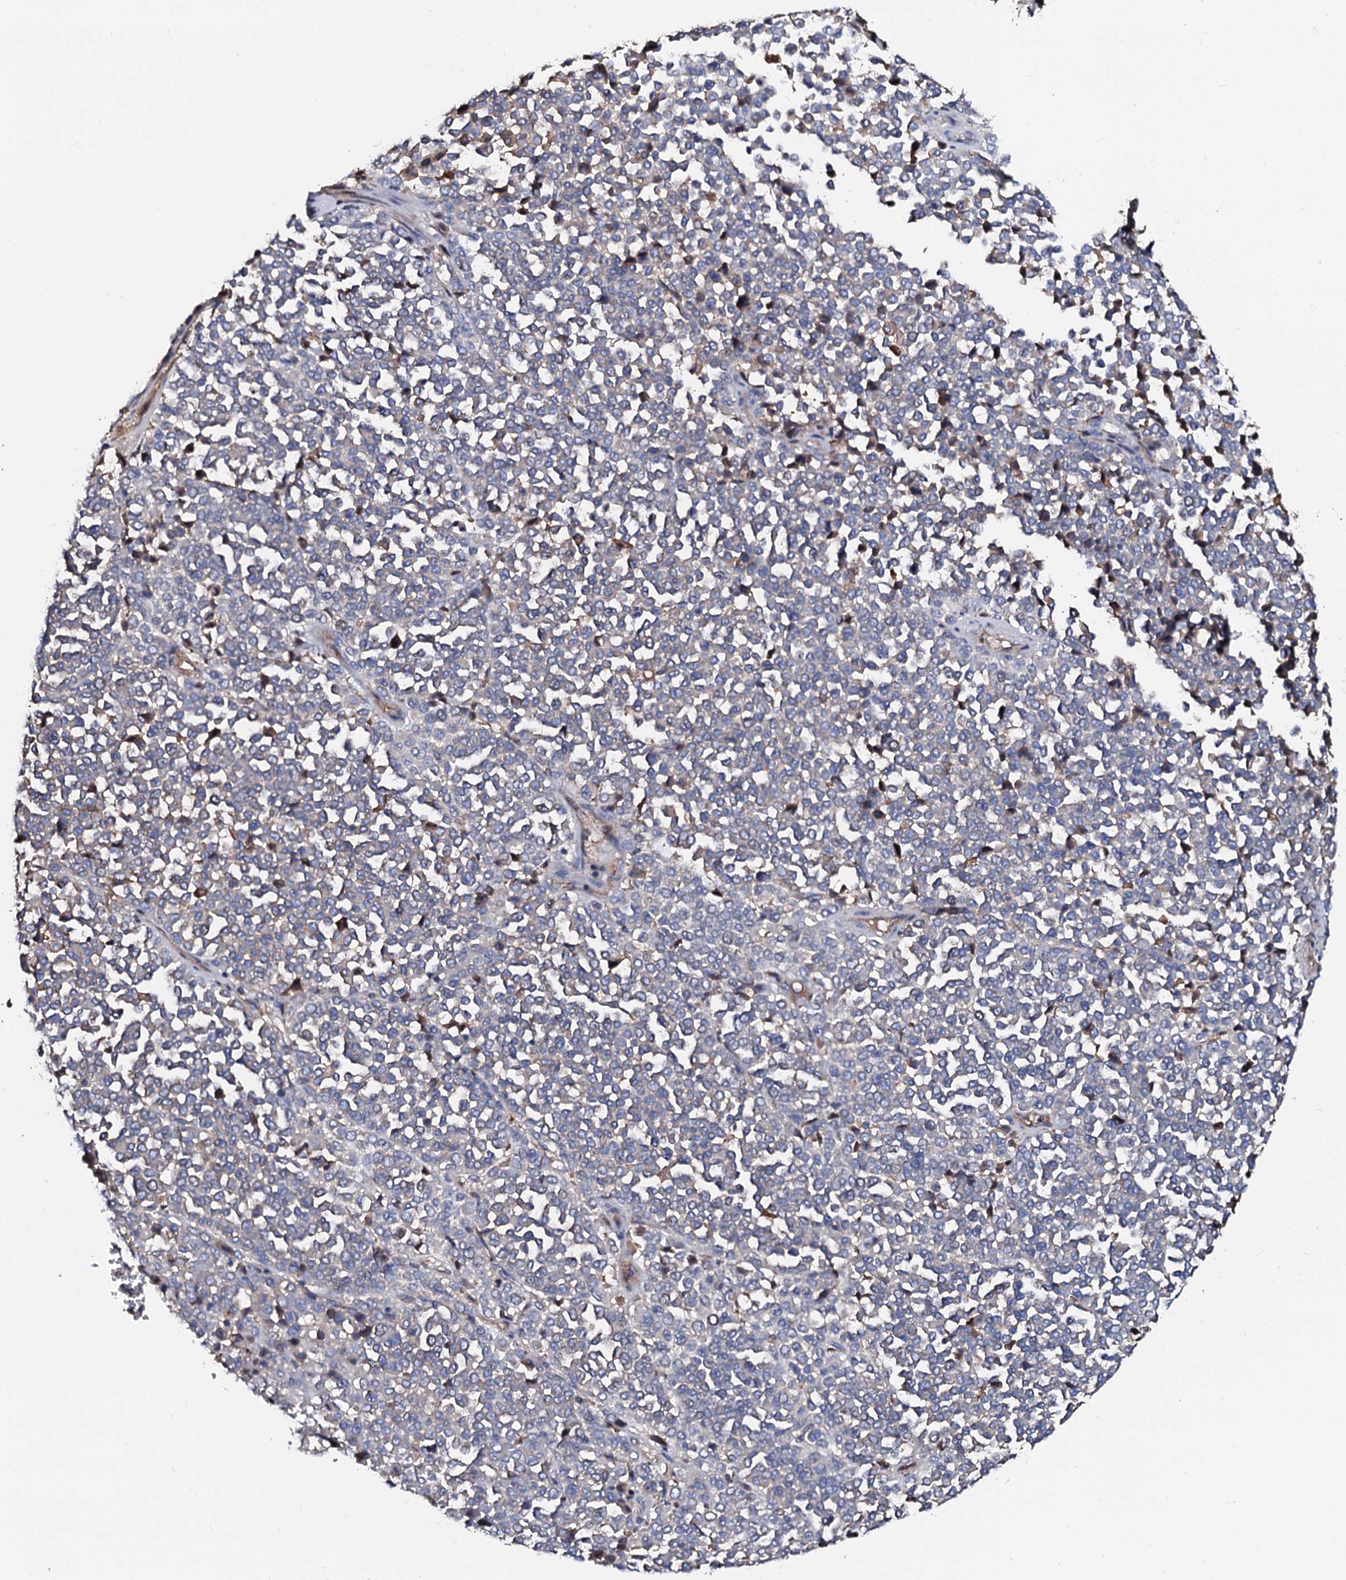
{"staining": {"intensity": "weak", "quantity": "<25%", "location": "cytoplasmic/membranous"}, "tissue": "melanoma", "cell_type": "Tumor cells", "image_type": "cancer", "snomed": [{"axis": "morphology", "description": "Malignant melanoma, Metastatic site"}, {"axis": "topography", "description": "Pancreas"}], "caption": "This is an immunohistochemistry (IHC) image of melanoma. There is no staining in tumor cells.", "gene": "CSKMT", "patient": {"sex": "female", "age": 30}}